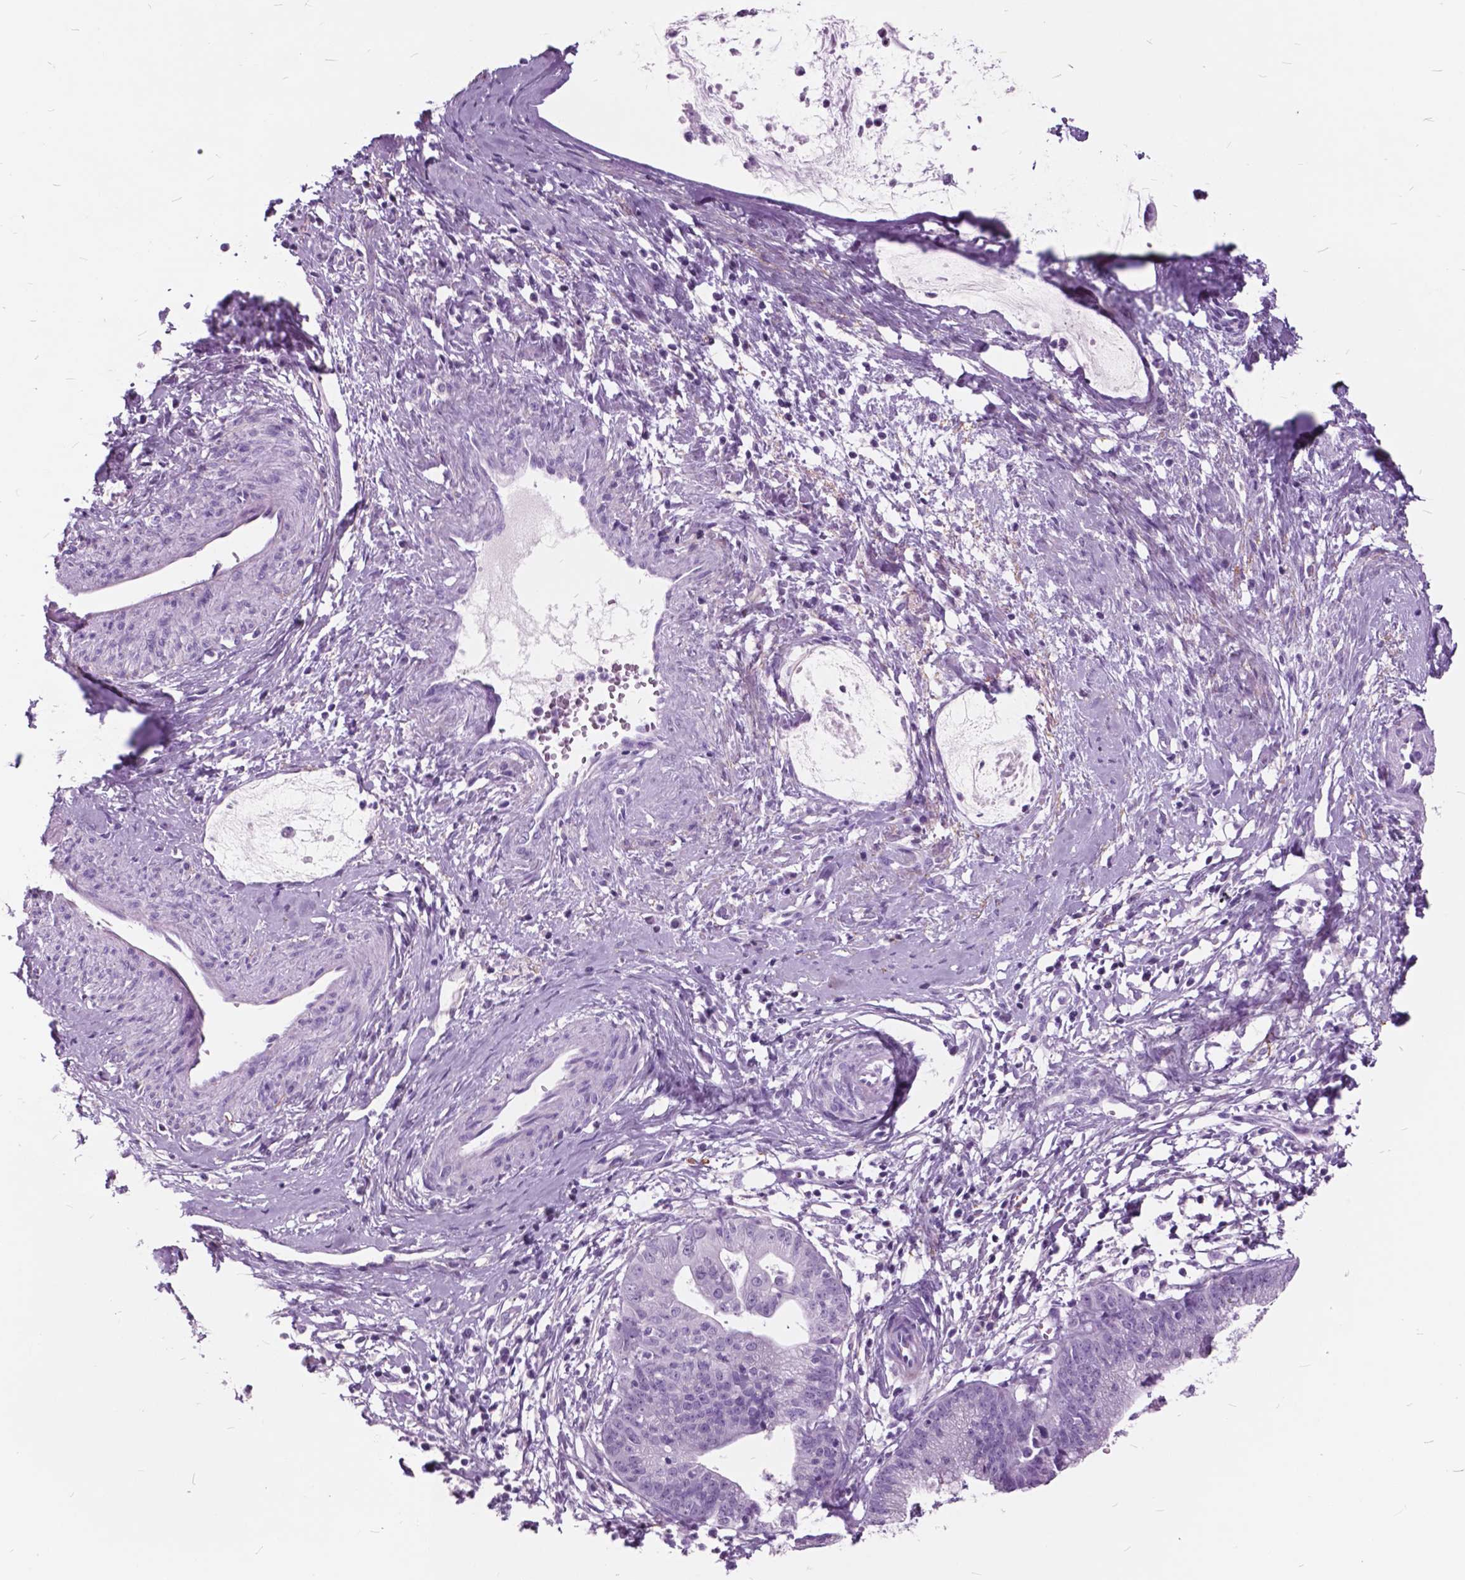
{"staining": {"intensity": "negative", "quantity": "none", "location": "none"}, "tissue": "cervical cancer", "cell_type": "Tumor cells", "image_type": "cancer", "snomed": [{"axis": "morphology", "description": "Normal tissue, NOS"}, {"axis": "morphology", "description": "Adenocarcinoma, NOS"}, {"axis": "topography", "description": "Cervix"}], "caption": "Protein analysis of adenocarcinoma (cervical) shows no significant staining in tumor cells.", "gene": "GDF9", "patient": {"sex": "female", "age": 38}}